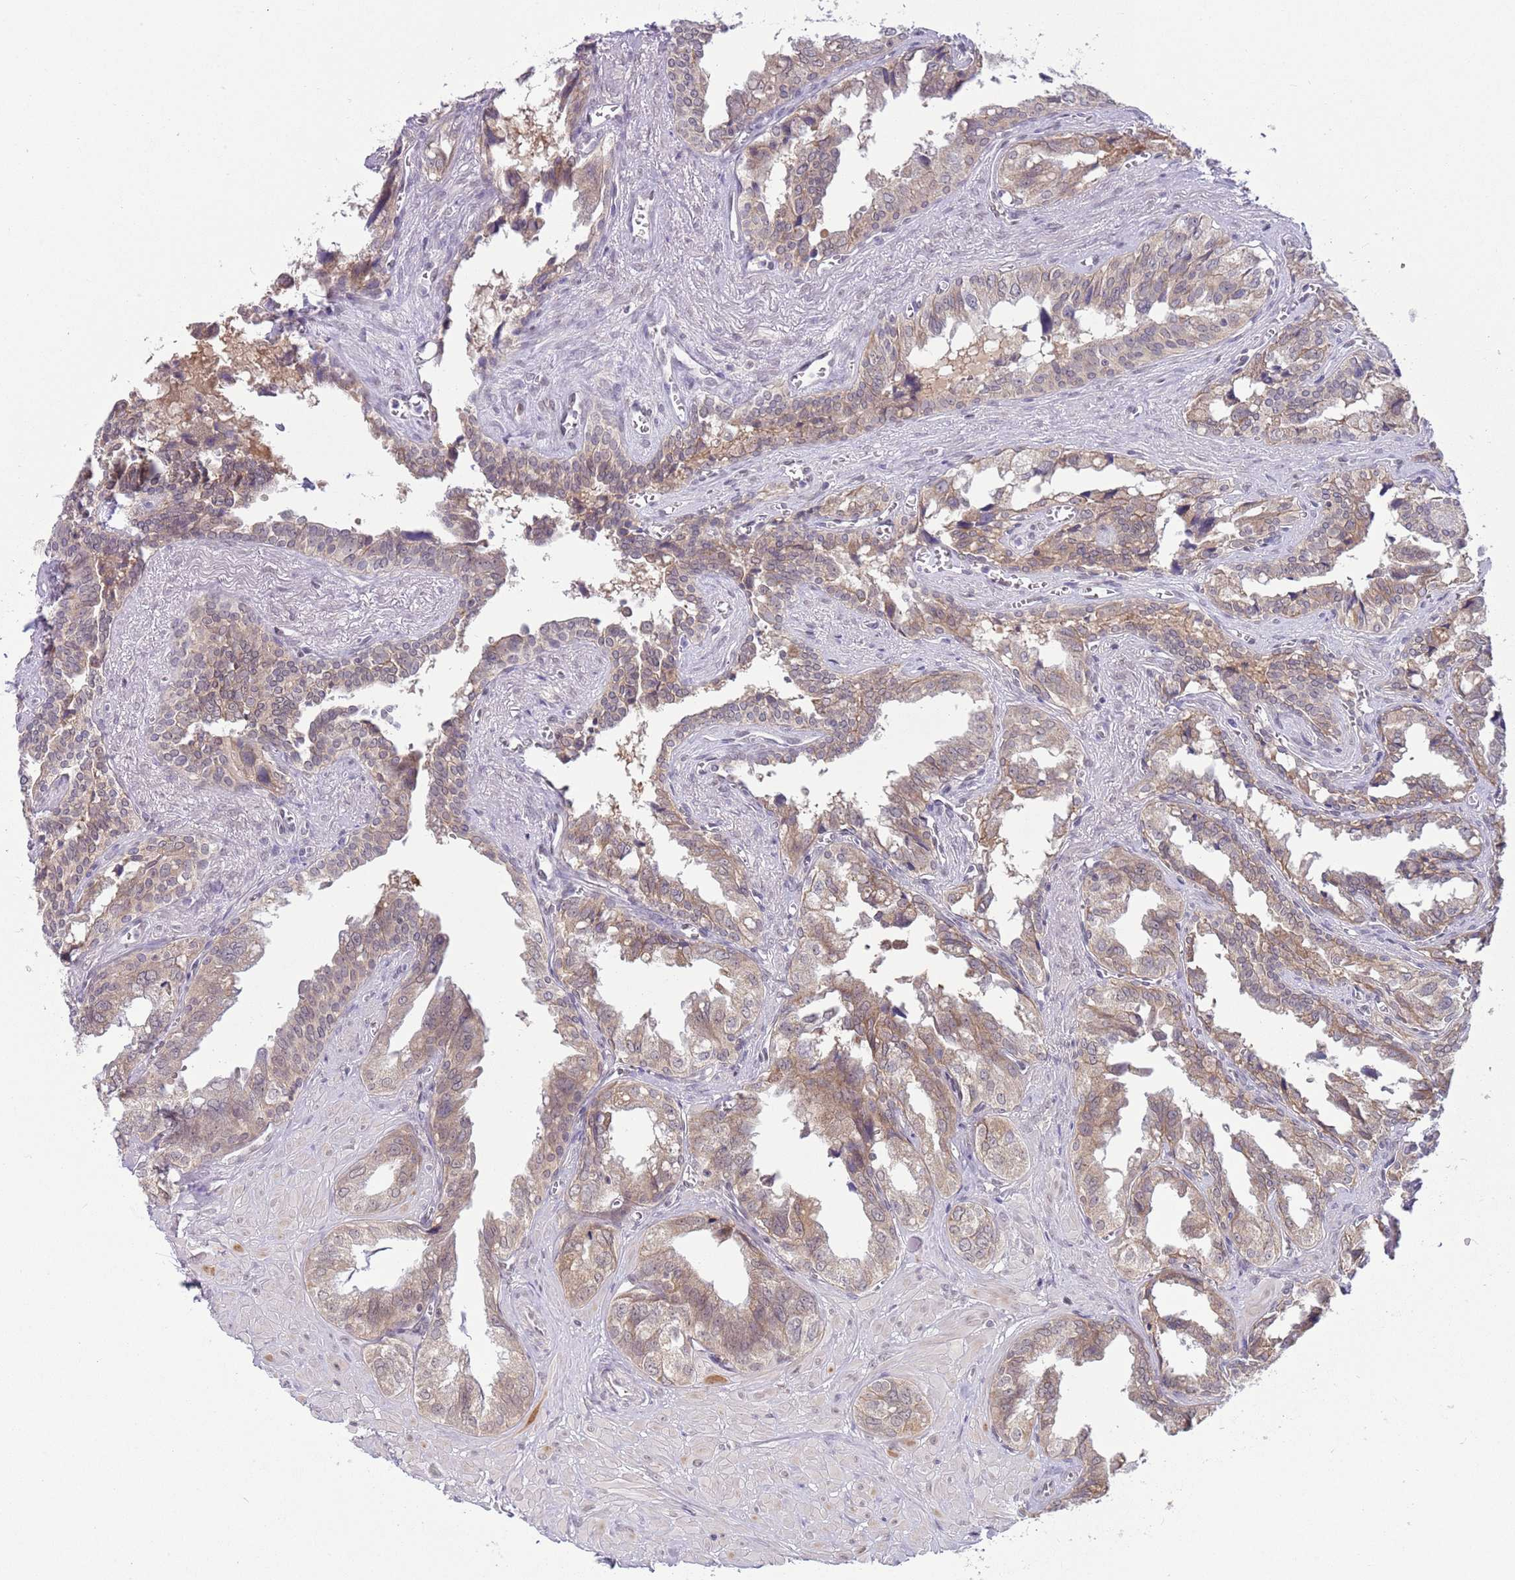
{"staining": {"intensity": "weak", "quantity": ">75%", "location": "cytoplasmic/membranous"}, "tissue": "seminal vesicle", "cell_type": "Glandular cells", "image_type": "normal", "snomed": [{"axis": "morphology", "description": "Normal tissue, NOS"}, {"axis": "topography", "description": "Seminal veicle"}], "caption": "The micrograph reveals staining of unremarkable seminal vesicle, revealing weak cytoplasmic/membranous protein positivity (brown color) within glandular cells. The staining was performed using DAB, with brown indicating positive protein expression. Nuclei are stained blue with hematoxylin.", "gene": "TM2D1", "patient": {"sex": "male", "age": 67}}